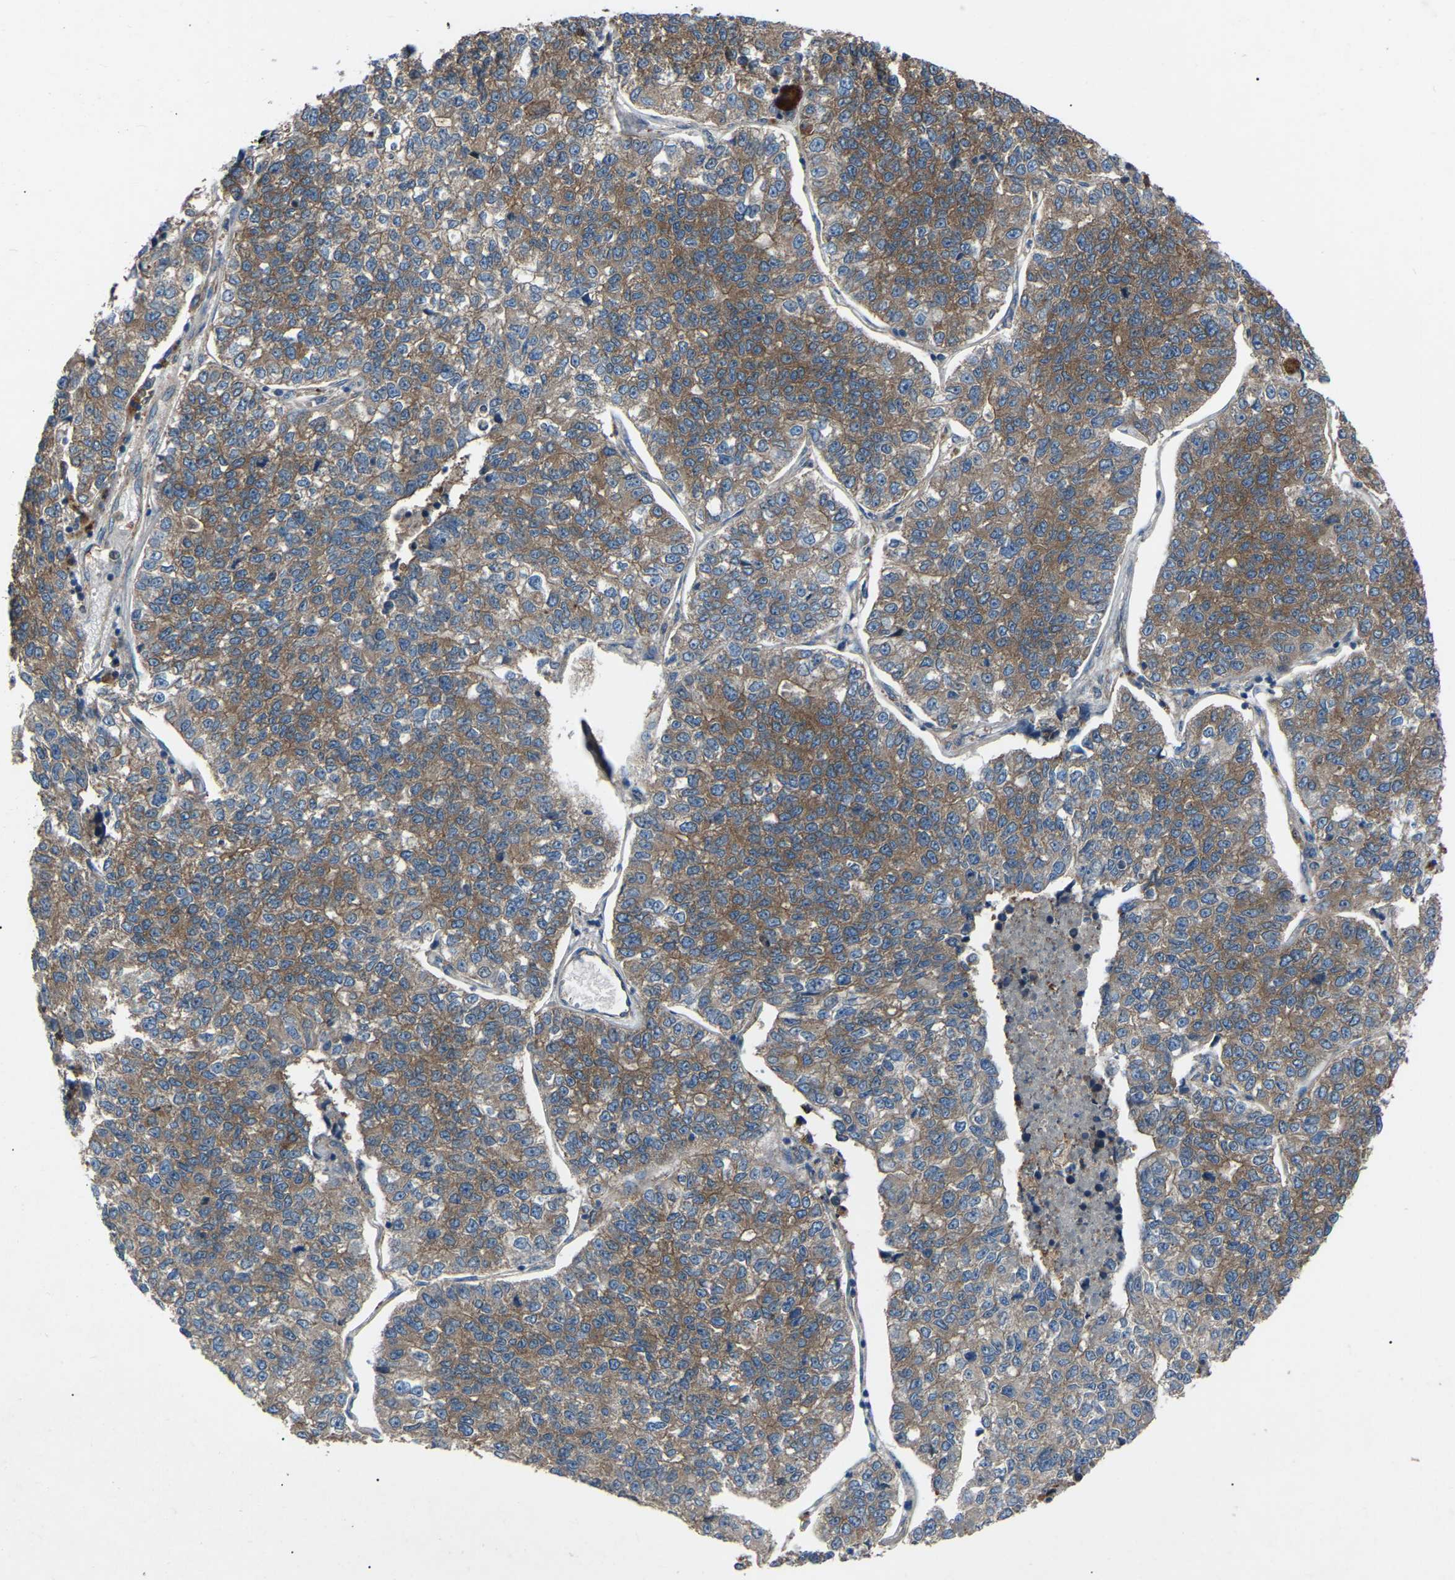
{"staining": {"intensity": "moderate", "quantity": ">75%", "location": "cytoplasmic/membranous"}, "tissue": "lung cancer", "cell_type": "Tumor cells", "image_type": "cancer", "snomed": [{"axis": "morphology", "description": "Adenocarcinoma, NOS"}, {"axis": "topography", "description": "Lung"}], "caption": "Human adenocarcinoma (lung) stained for a protein (brown) reveals moderate cytoplasmic/membranous positive staining in about >75% of tumor cells.", "gene": "AIMP1", "patient": {"sex": "male", "age": 49}}